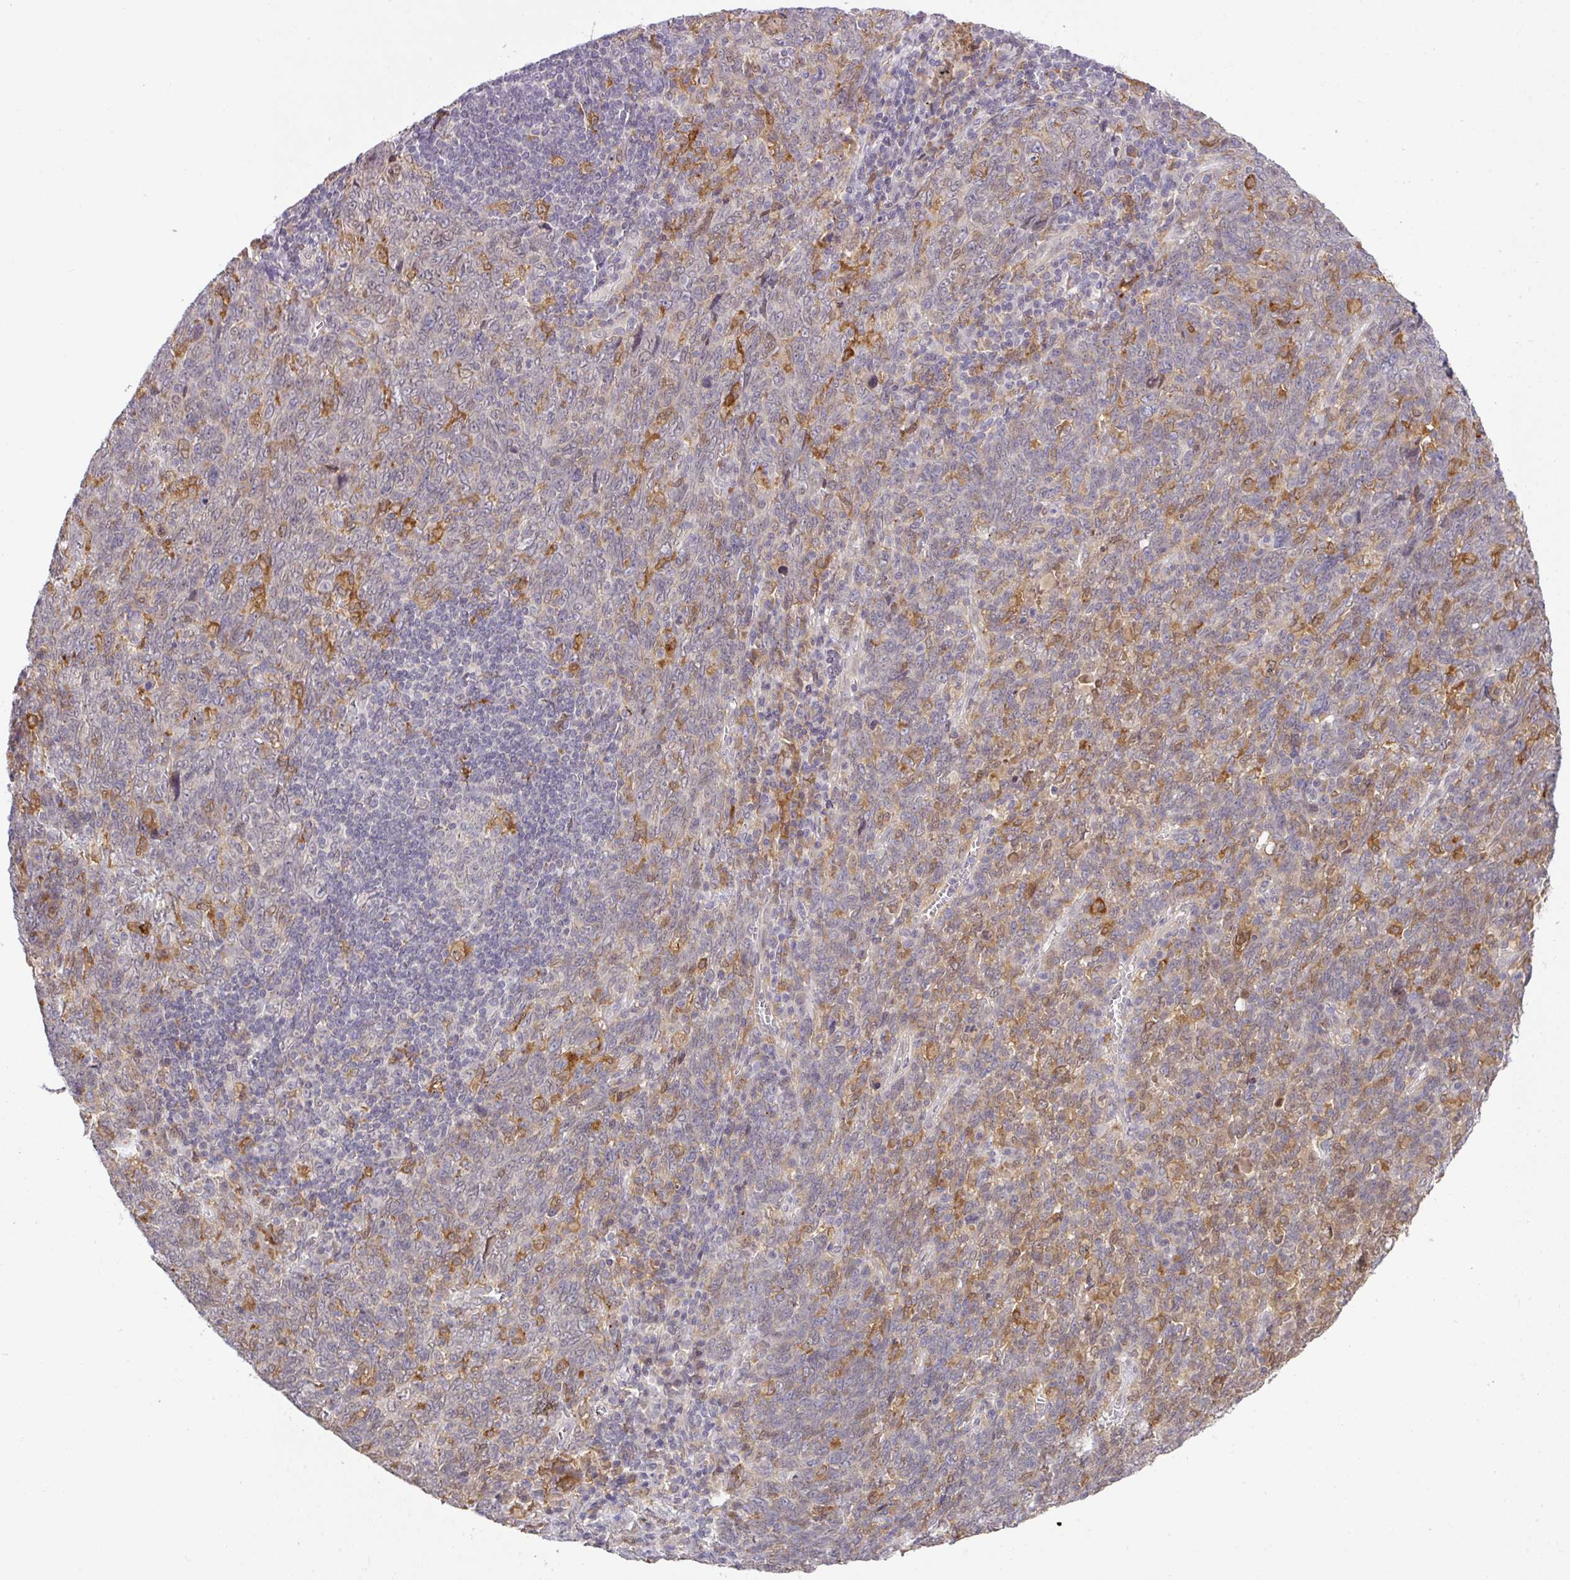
{"staining": {"intensity": "moderate", "quantity": "25%-75%", "location": "cytoplasmic/membranous"}, "tissue": "lung cancer", "cell_type": "Tumor cells", "image_type": "cancer", "snomed": [{"axis": "morphology", "description": "Squamous cell carcinoma, NOS"}, {"axis": "topography", "description": "Lung"}], "caption": "The micrograph displays a brown stain indicating the presence of a protein in the cytoplasmic/membranous of tumor cells in squamous cell carcinoma (lung).", "gene": "GCNT7", "patient": {"sex": "female", "age": 72}}